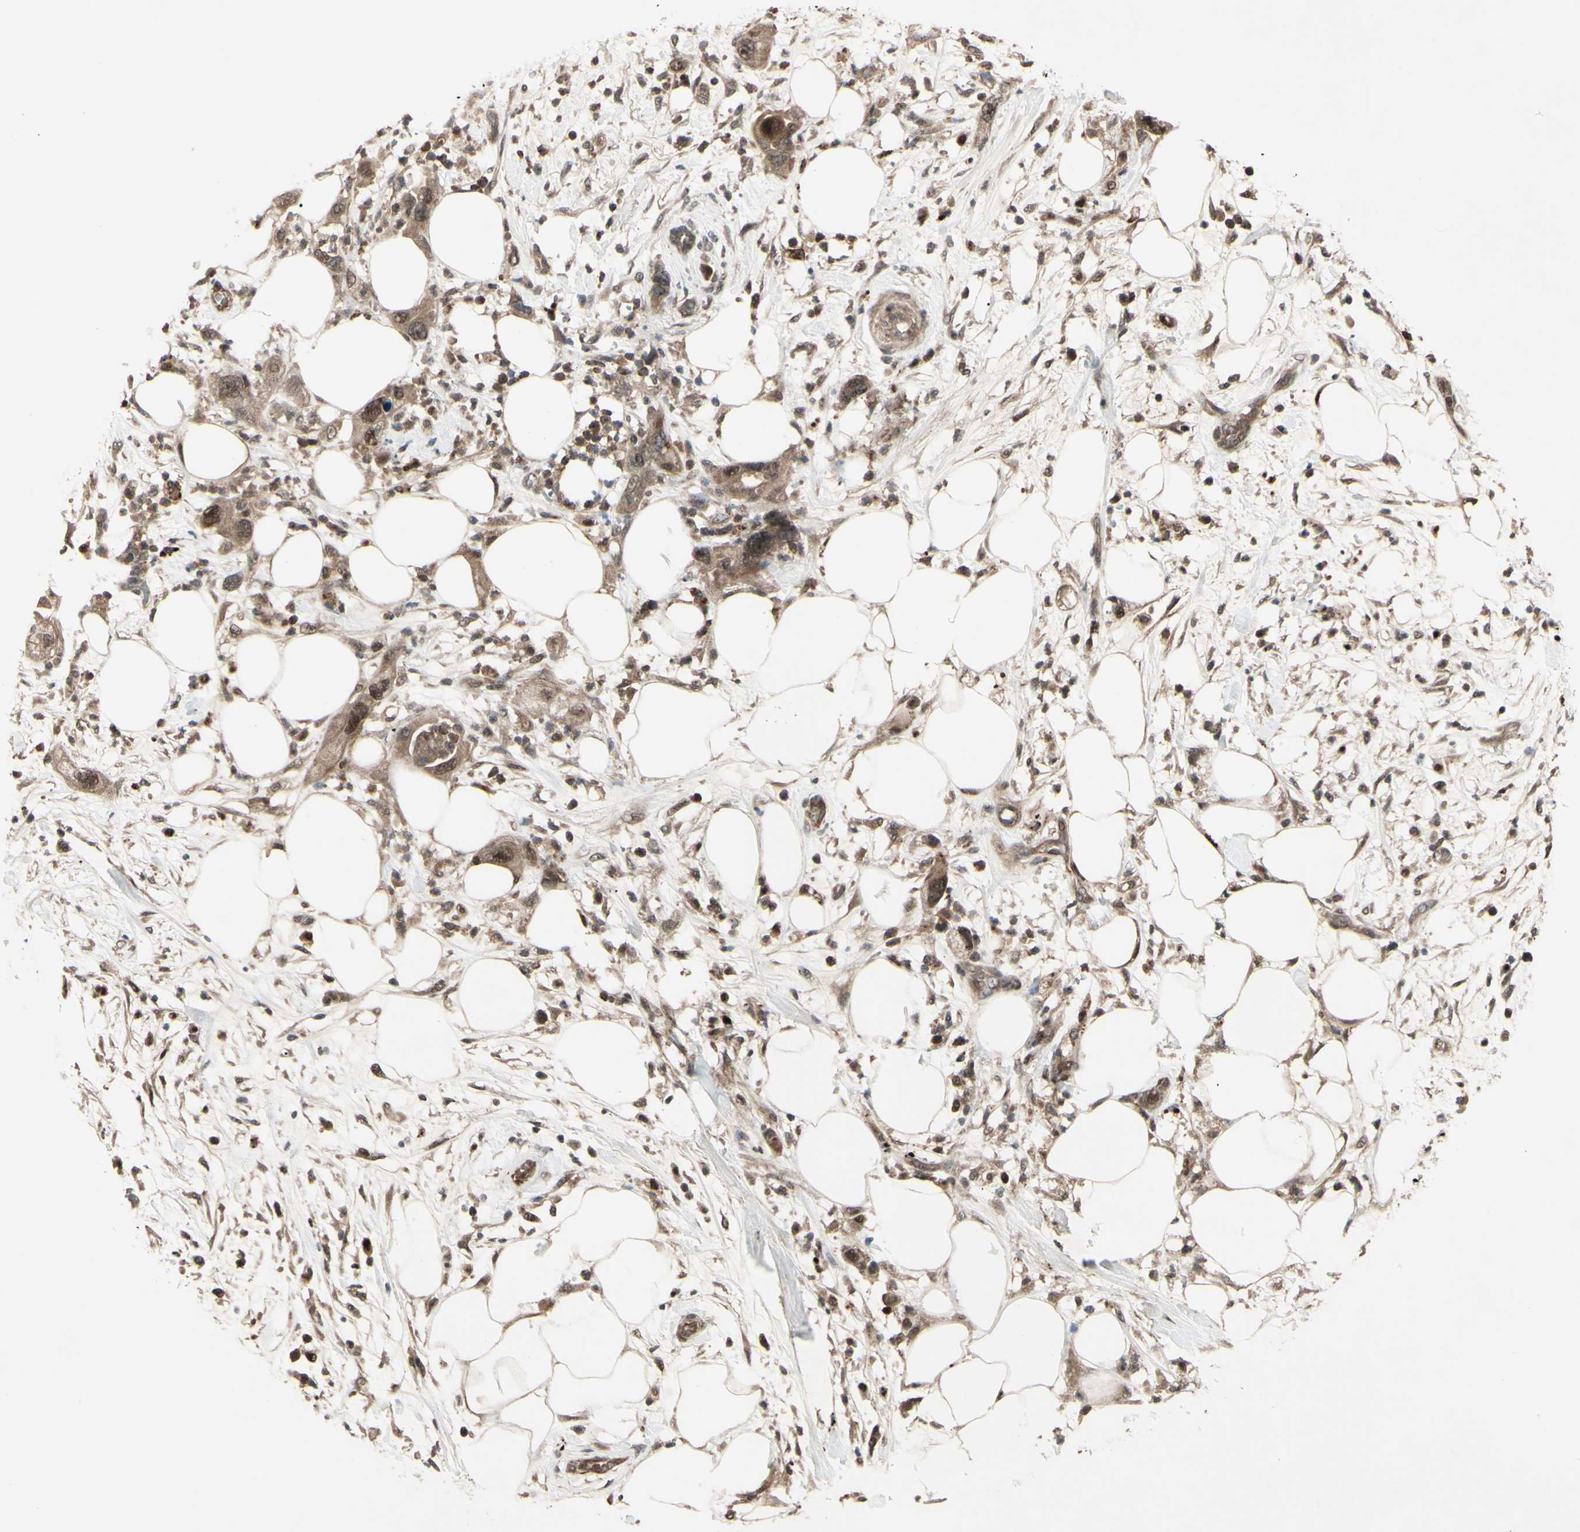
{"staining": {"intensity": "moderate", "quantity": ">75%", "location": "cytoplasmic/membranous,nuclear"}, "tissue": "pancreatic cancer", "cell_type": "Tumor cells", "image_type": "cancer", "snomed": [{"axis": "morphology", "description": "Adenocarcinoma, NOS"}, {"axis": "topography", "description": "Pancreas"}], "caption": "Immunohistochemical staining of adenocarcinoma (pancreatic) reveals medium levels of moderate cytoplasmic/membranous and nuclear protein staining in about >75% of tumor cells. (Brightfield microscopy of DAB IHC at high magnification).", "gene": "MLF2", "patient": {"sex": "female", "age": 71}}